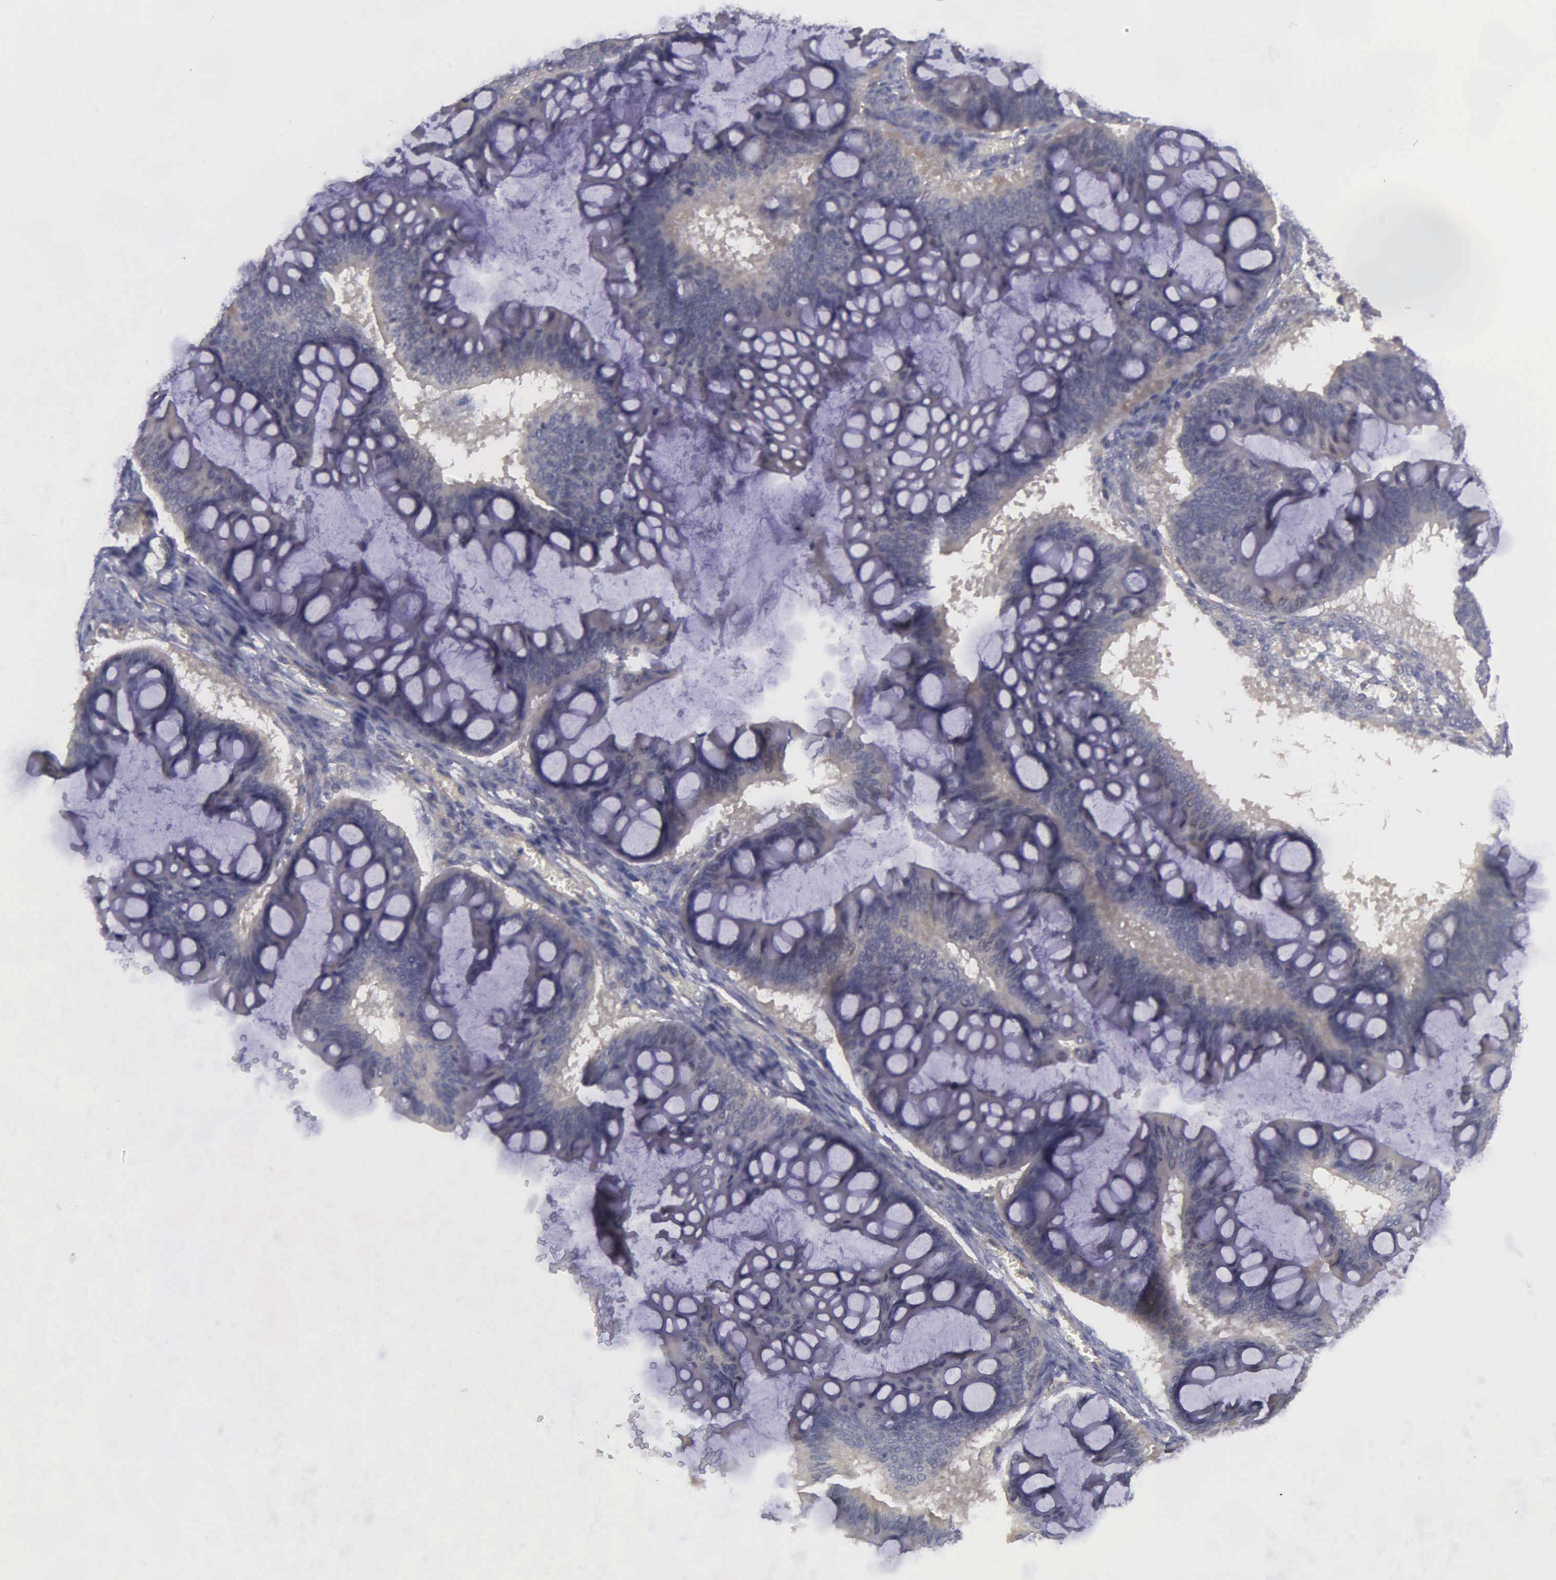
{"staining": {"intensity": "negative", "quantity": "none", "location": "none"}, "tissue": "ovarian cancer", "cell_type": "Tumor cells", "image_type": "cancer", "snomed": [{"axis": "morphology", "description": "Cystadenocarcinoma, mucinous, NOS"}, {"axis": "topography", "description": "Ovary"}], "caption": "Ovarian mucinous cystadenocarcinoma was stained to show a protein in brown. There is no significant staining in tumor cells. (DAB (3,3'-diaminobenzidine) immunohistochemistry (IHC) visualized using brightfield microscopy, high magnification).", "gene": "RTL10", "patient": {"sex": "female", "age": 73}}